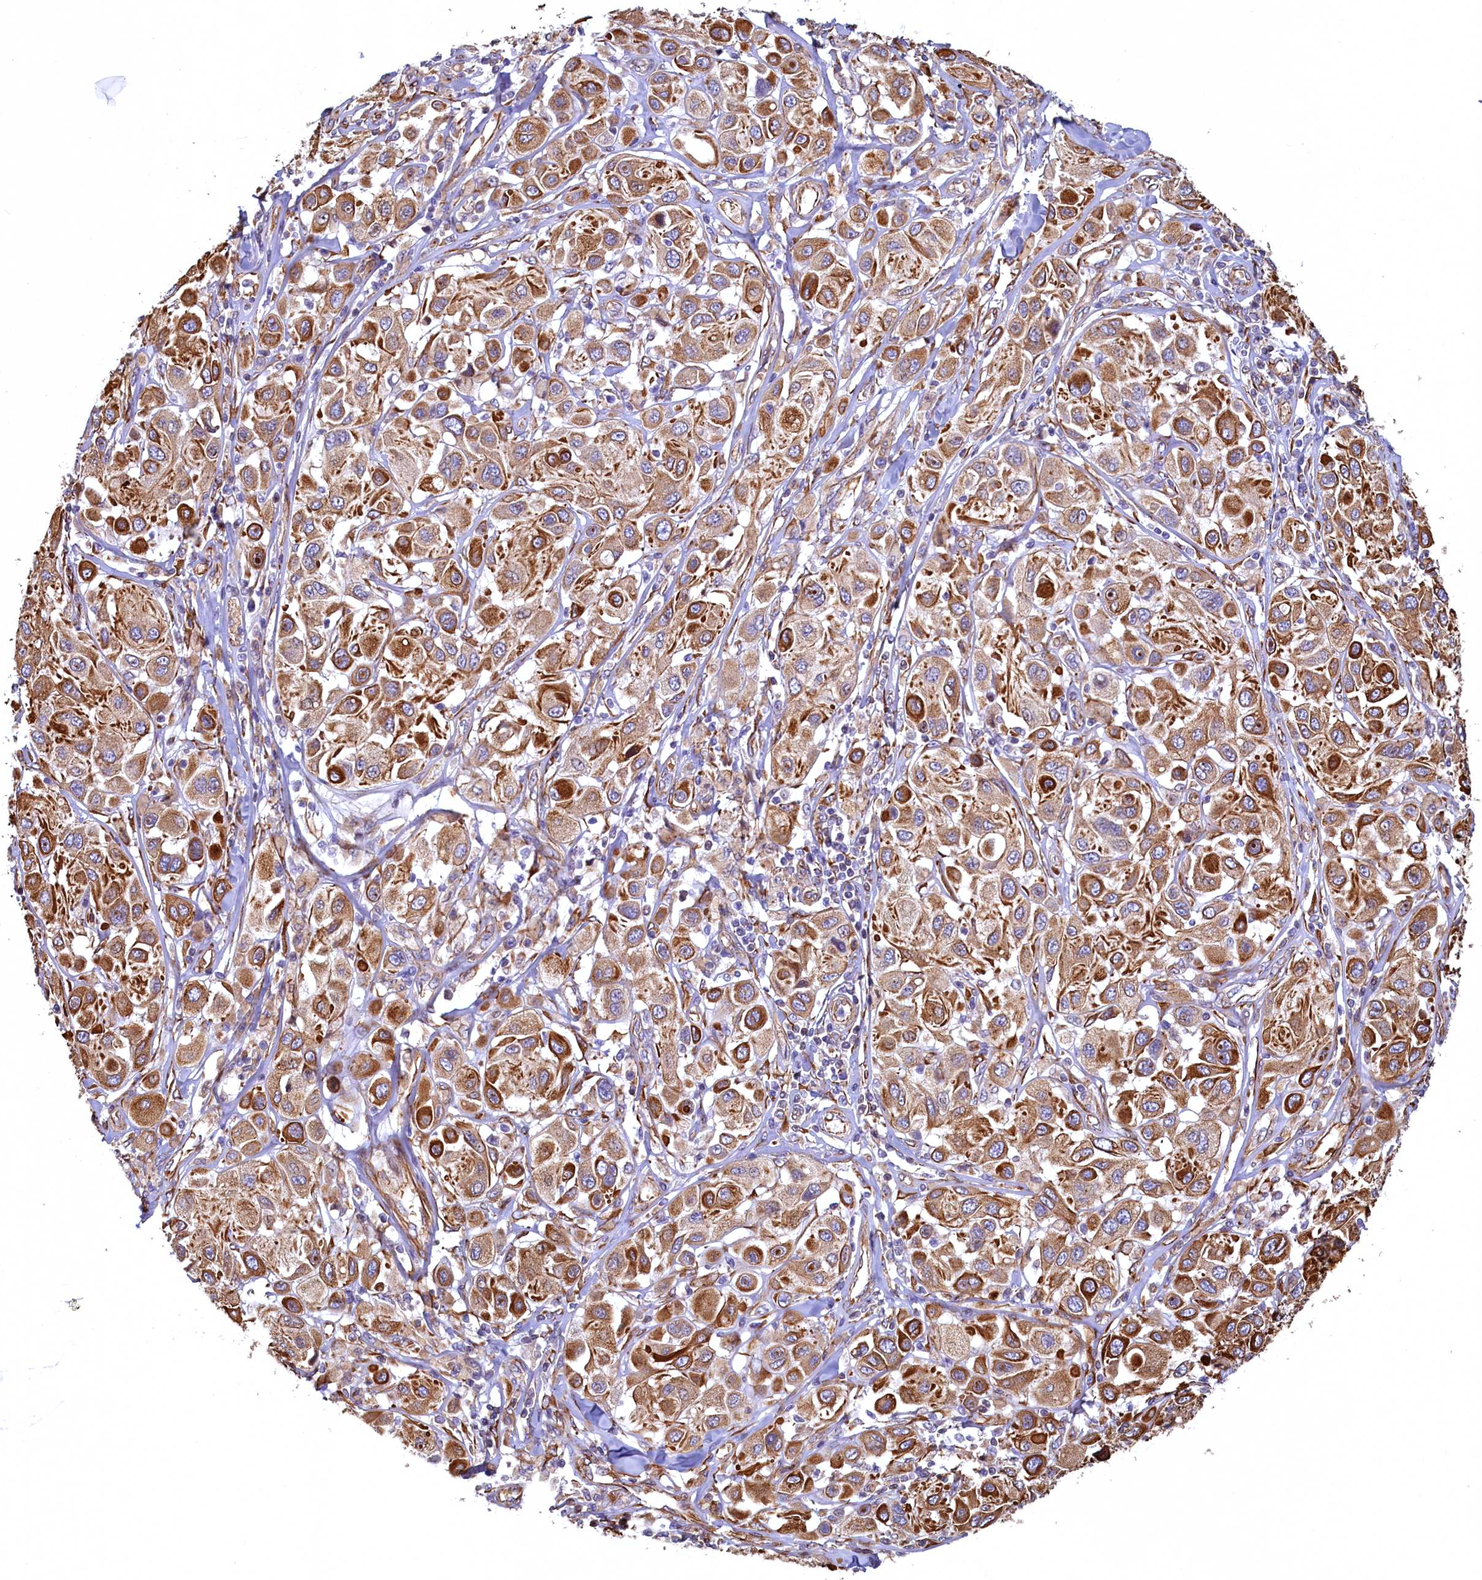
{"staining": {"intensity": "strong", "quantity": ">75%", "location": "cytoplasmic/membranous"}, "tissue": "melanoma", "cell_type": "Tumor cells", "image_type": "cancer", "snomed": [{"axis": "morphology", "description": "Malignant melanoma, Metastatic site"}, {"axis": "topography", "description": "Skin"}], "caption": "Immunohistochemistry (IHC) histopathology image of malignant melanoma (metastatic site) stained for a protein (brown), which reveals high levels of strong cytoplasmic/membranous expression in approximately >75% of tumor cells.", "gene": "LRRC57", "patient": {"sex": "male", "age": 41}}